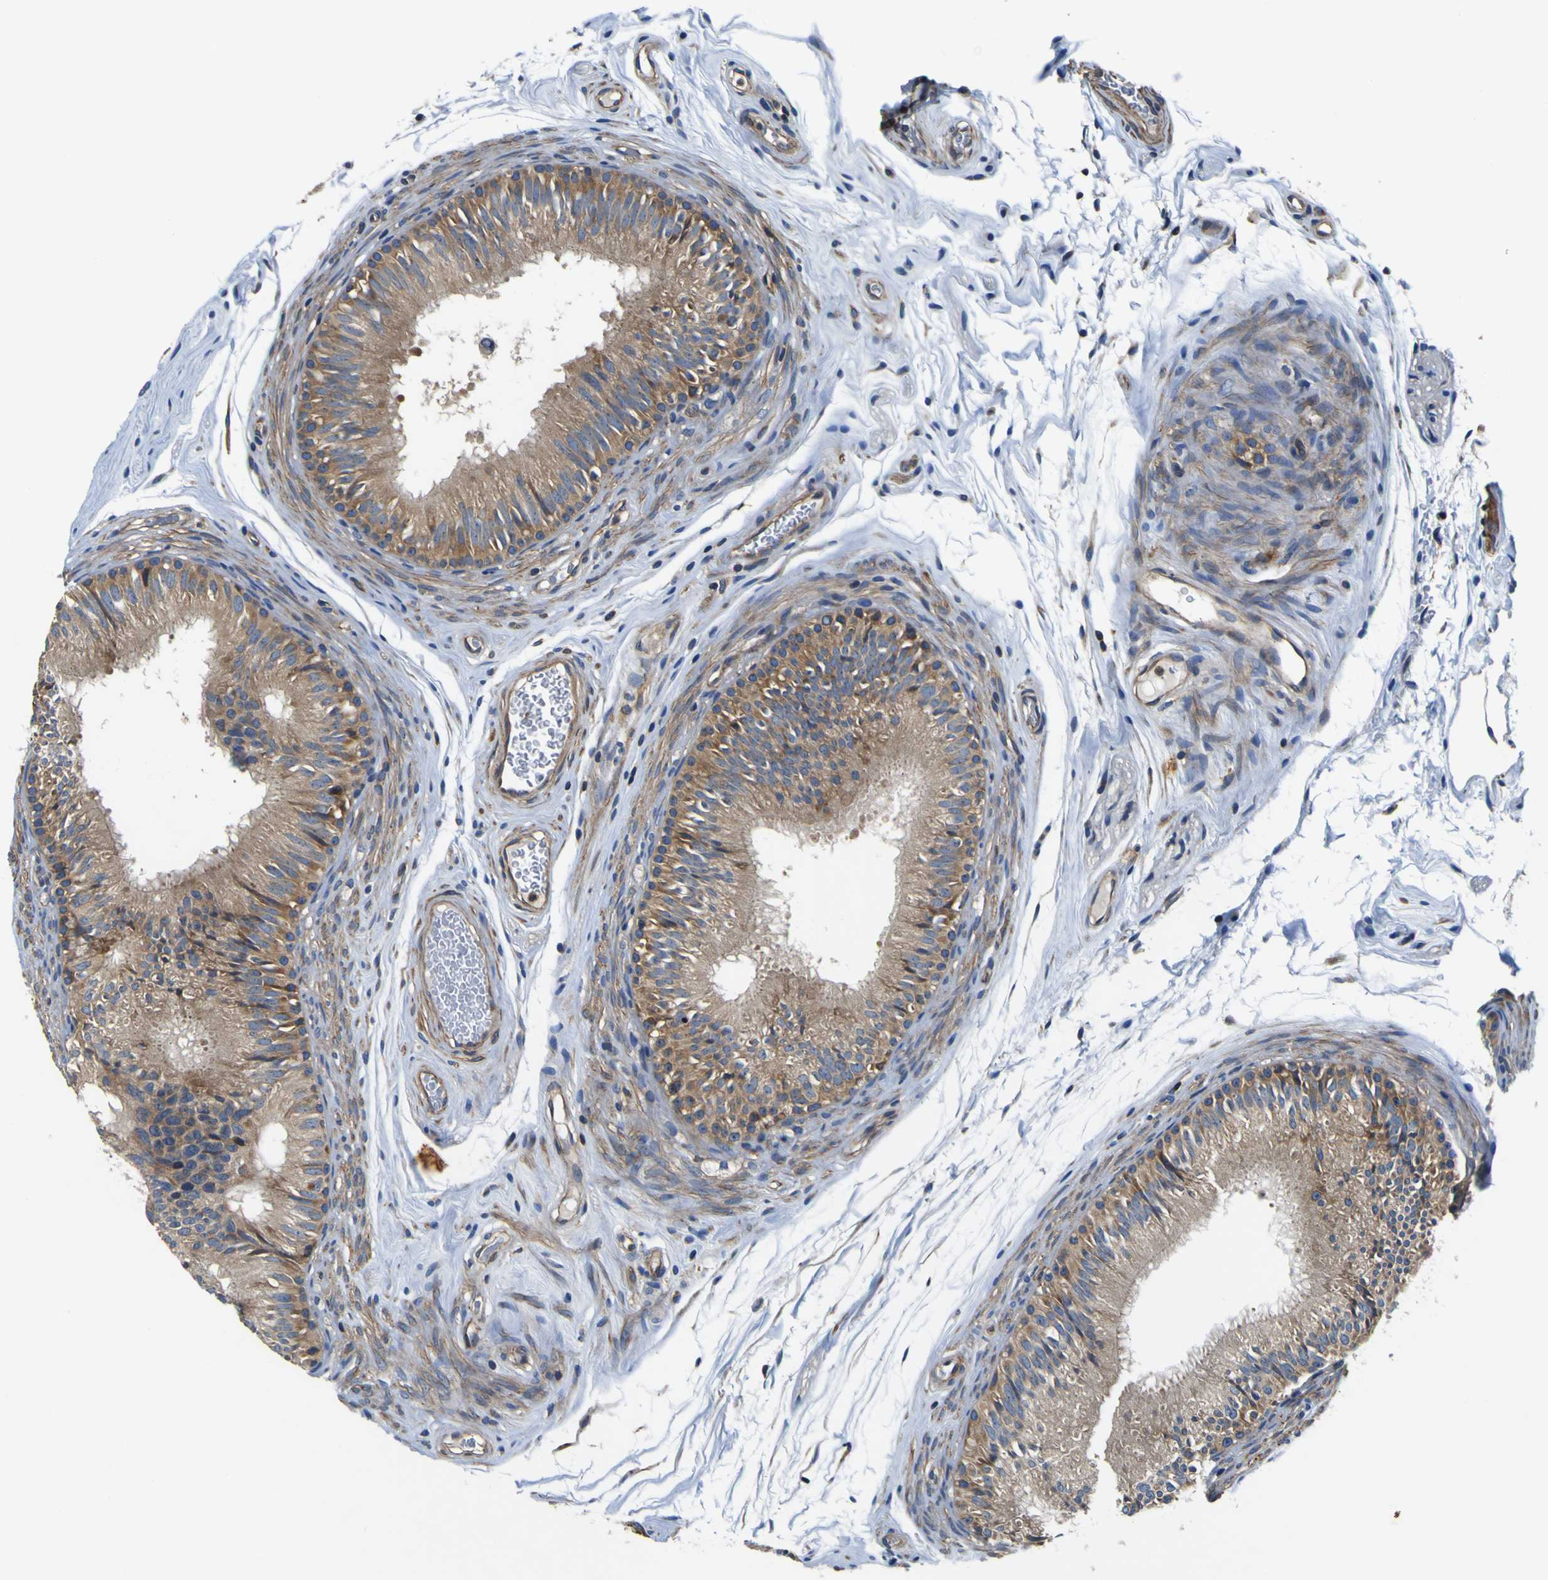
{"staining": {"intensity": "moderate", "quantity": ">75%", "location": "cytoplasmic/membranous"}, "tissue": "epididymis", "cell_type": "Glandular cells", "image_type": "normal", "snomed": [{"axis": "morphology", "description": "Normal tissue, NOS"}, {"axis": "topography", "description": "Epididymis"}], "caption": "This micrograph displays immunohistochemistry staining of unremarkable human epididymis, with medium moderate cytoplasmic/membranous staining in about >75% of glandular cells.", "gene": "CNR2", "patient": {"sex": "male", "age": 36}}